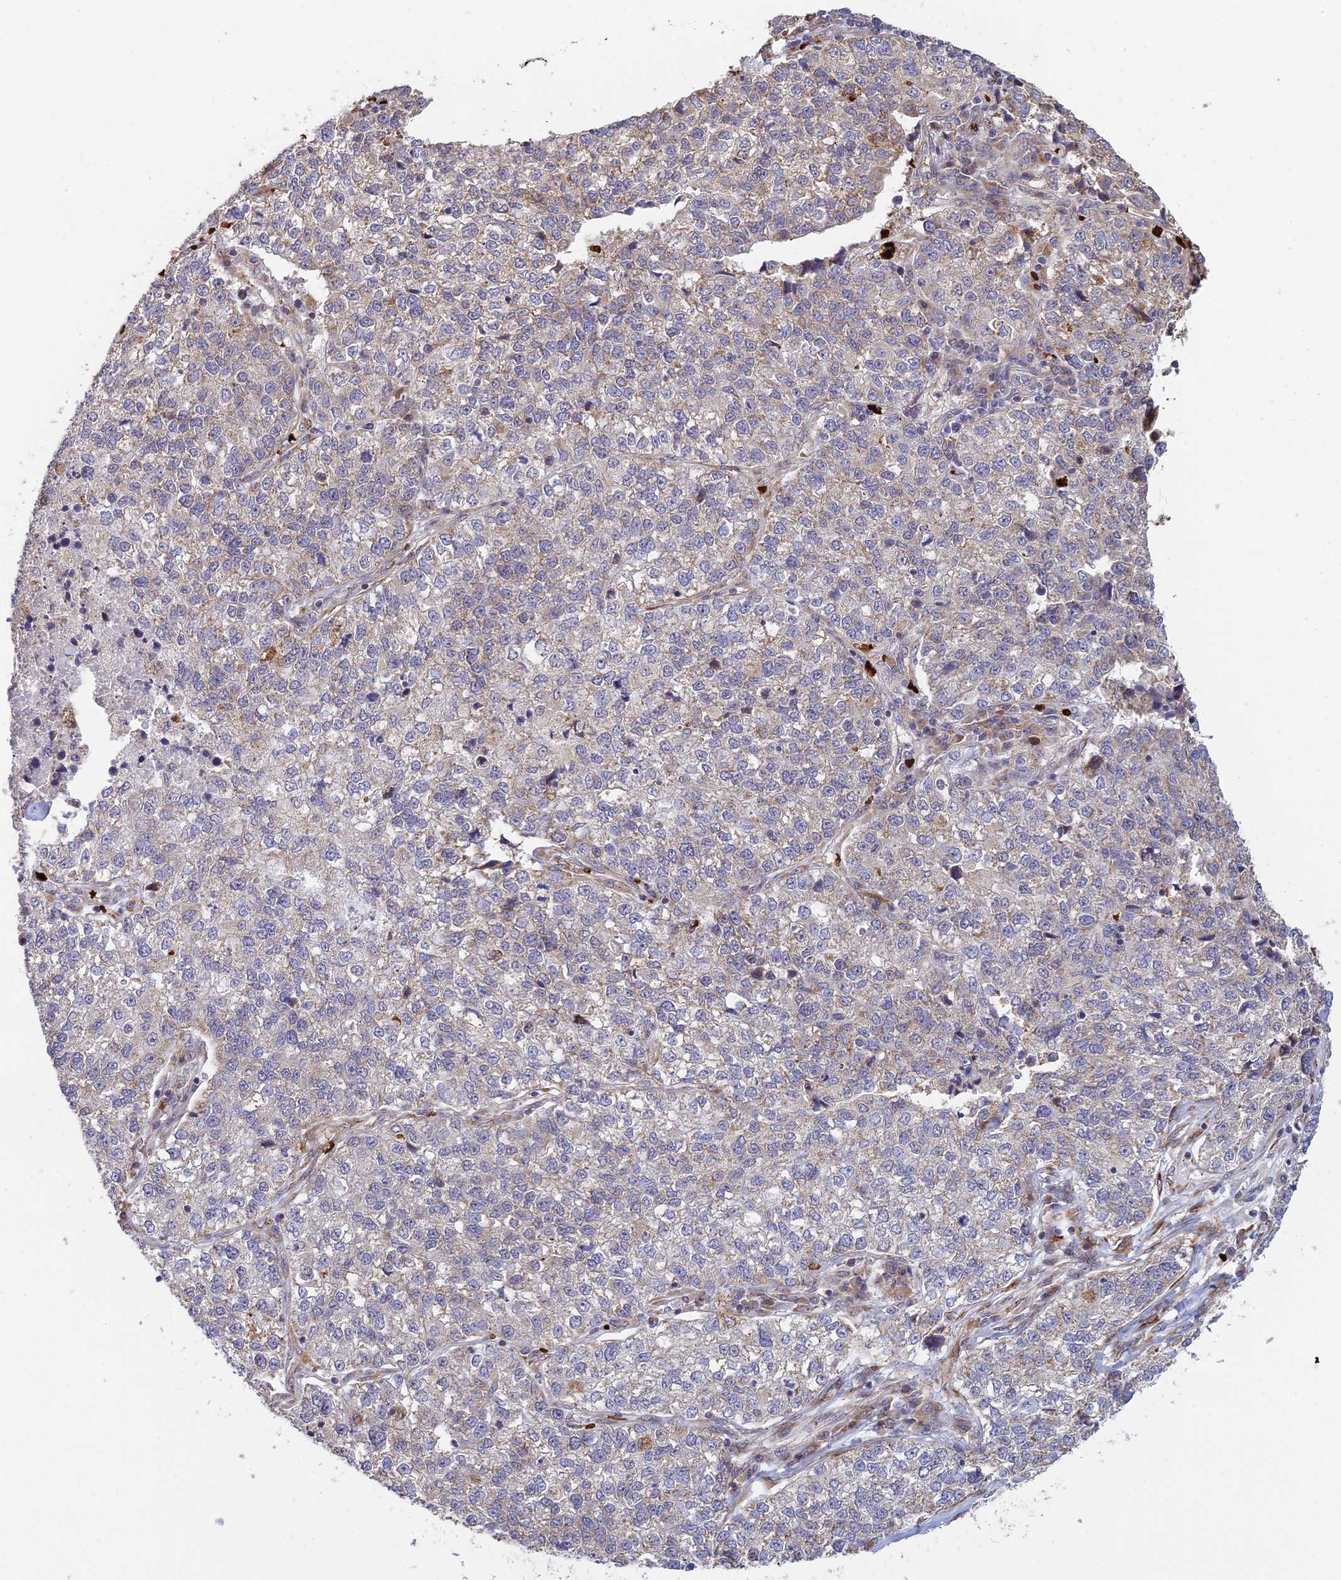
{"staining": {"intensity": "weak", "quantity": "<25%", "location": "cytoplasmic/membranous"}, "tissue": "lung cancer", "cell_type": "Tumor cells", "image_type": "cancer", "snomed": [{"axis": "morphology", "description": "Adenocarcinoma, NOS"}, {"axis": "topography", "description": "Lung"}], "caption": "A high-resolution micrograph shows IHC staining of lung cancer (adenocarcinoma), which exhibits no significant expression in tumor cells.", "gene": "UFSP2", "patient": {"sex": "male", "age": 49}}